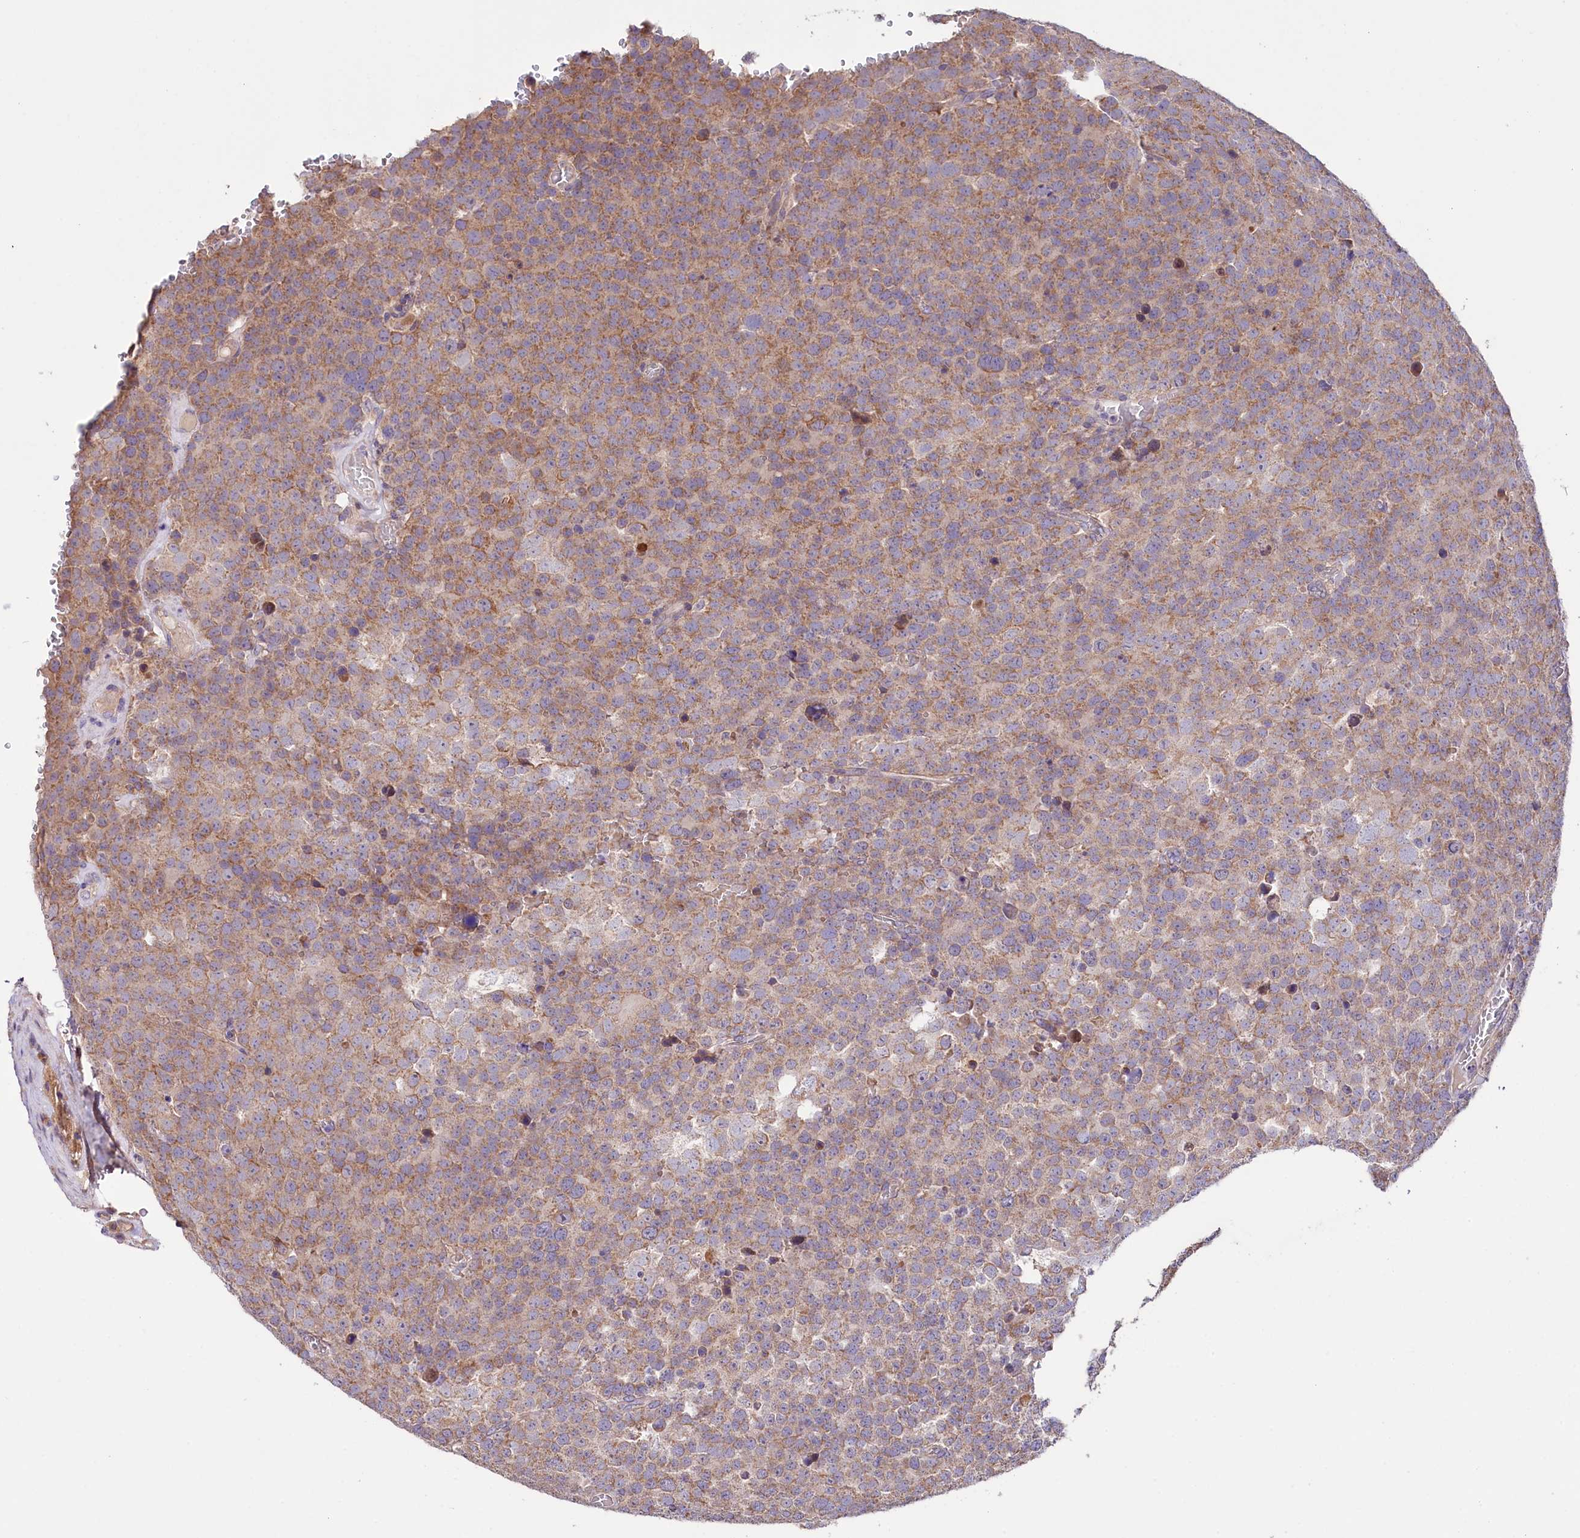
{"staining": {"intensity": "moderate", "quantity": "25%-75%", "location": "cytoplasmic/membranous"}, "tissue": "testis cancer", "cell_type": "Tumor cells", "image_type": "cancer", "snomed": [{"axis": "morphology", "description": "Seminoma, NOS"}, {"axis": "topography", "description": "Testis"}], "caption": "Tumor cells show medium levels of moderate cytoplasmic/membranous expression in approximately 25%-75% of cells in testis seminoma.", "gene": "ZNF45", "patient": {"sex": "male", "age": 71}}